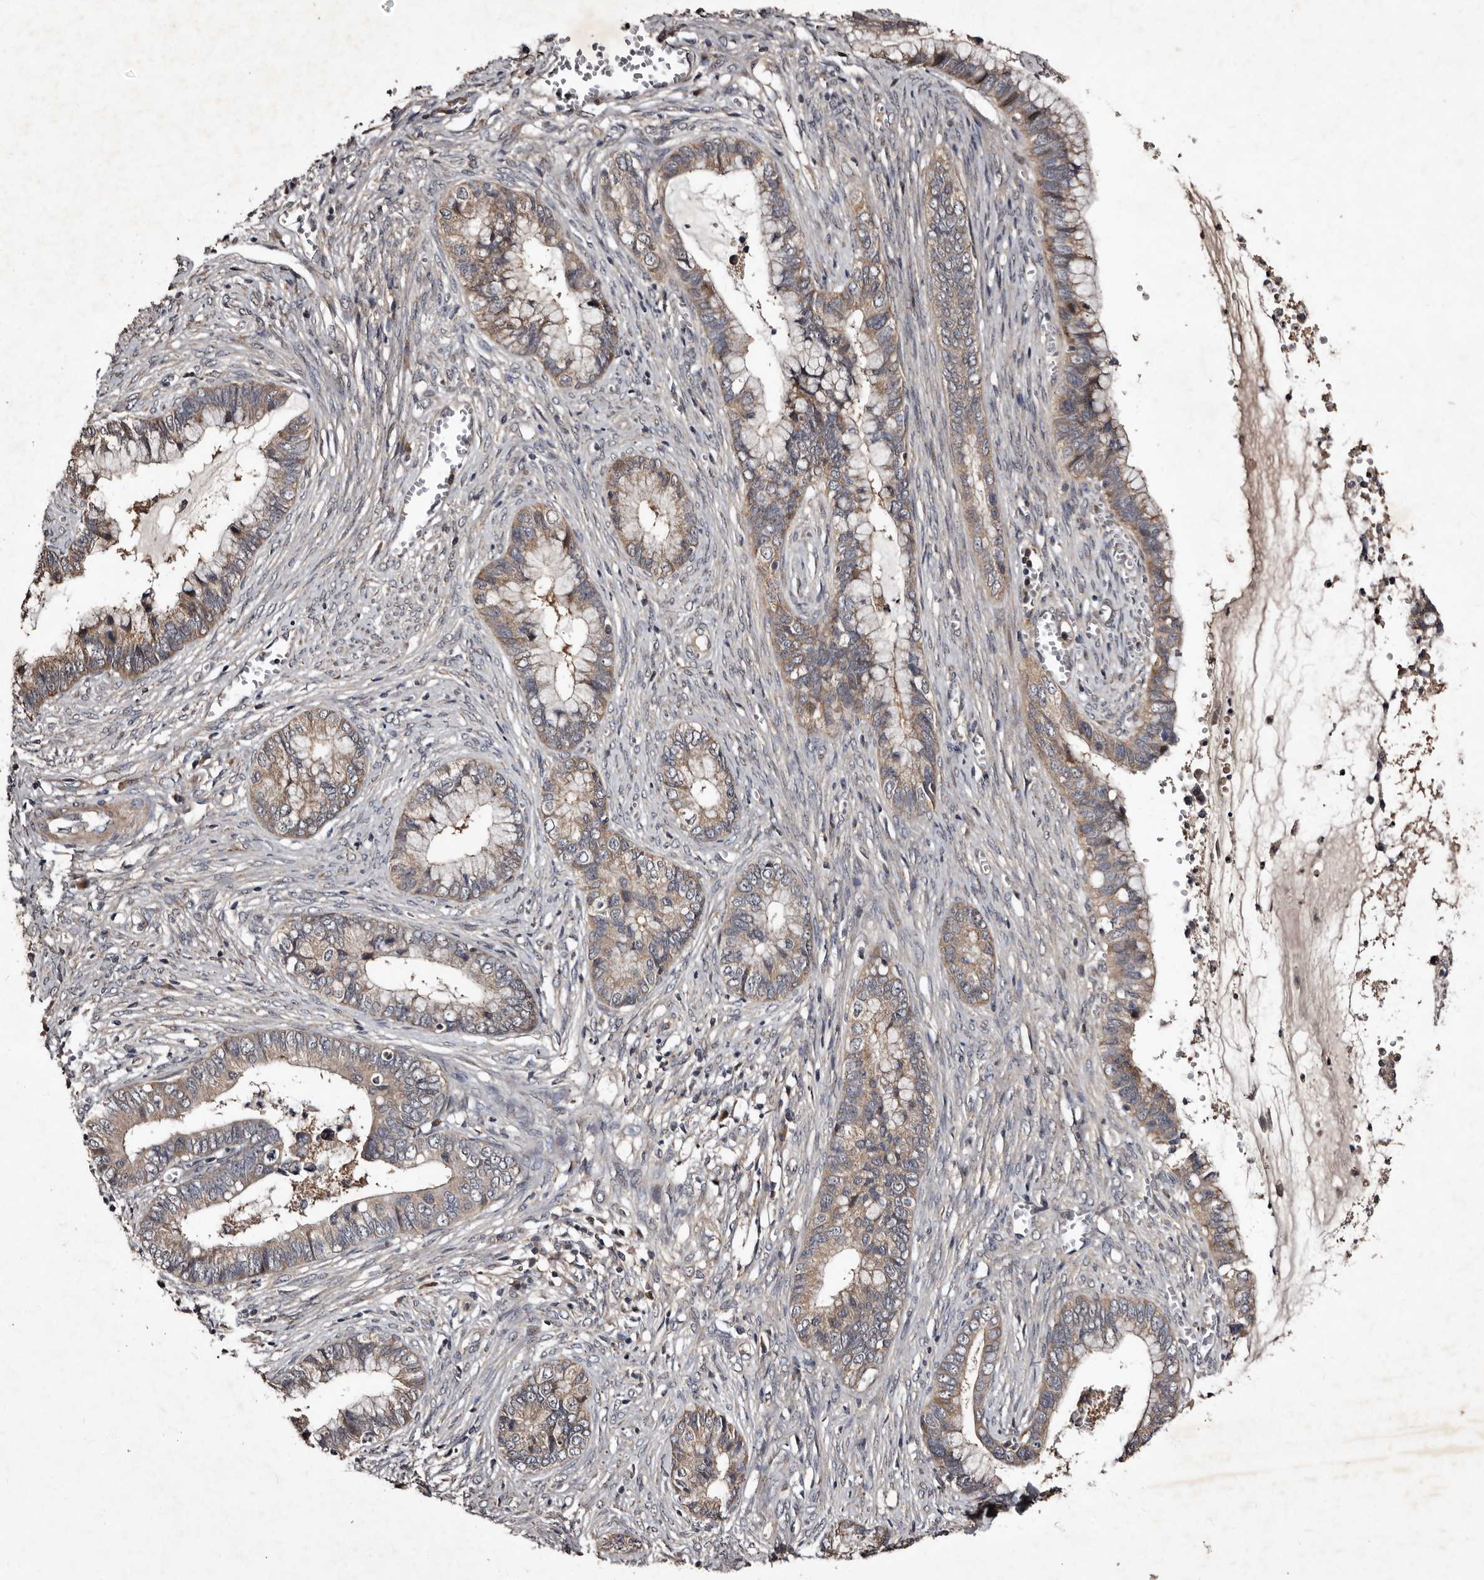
{"staining": {"intensity": "moderate", "quantity": "25%-75%", "location": "cytoplasmic/membranous"}, "tissue": "cervical cancer", "cell_type": "Tumor cells", "image_type": "cancer", "snomed": [{"axis": "morphology", "description": "Adenocarcinoma, NOS"}, {"axis": "topography", "description": "Cervix"}], "caption": "High-power microscopy captured an immunohistochemistry (IHC) image of cervical cancer (adenocarcinoma), revealing moderate cytoplasmic/membranous staining in approximately 25%-75% of tumor cells. (Stains: DAB (3,3'-diaminobenzidine) in brown, nuclei in blue, Microscopy: brightfield microscopy at high magnification).", "gene": "MKRN3", "patient": {"sex": "female", "age": 44}}